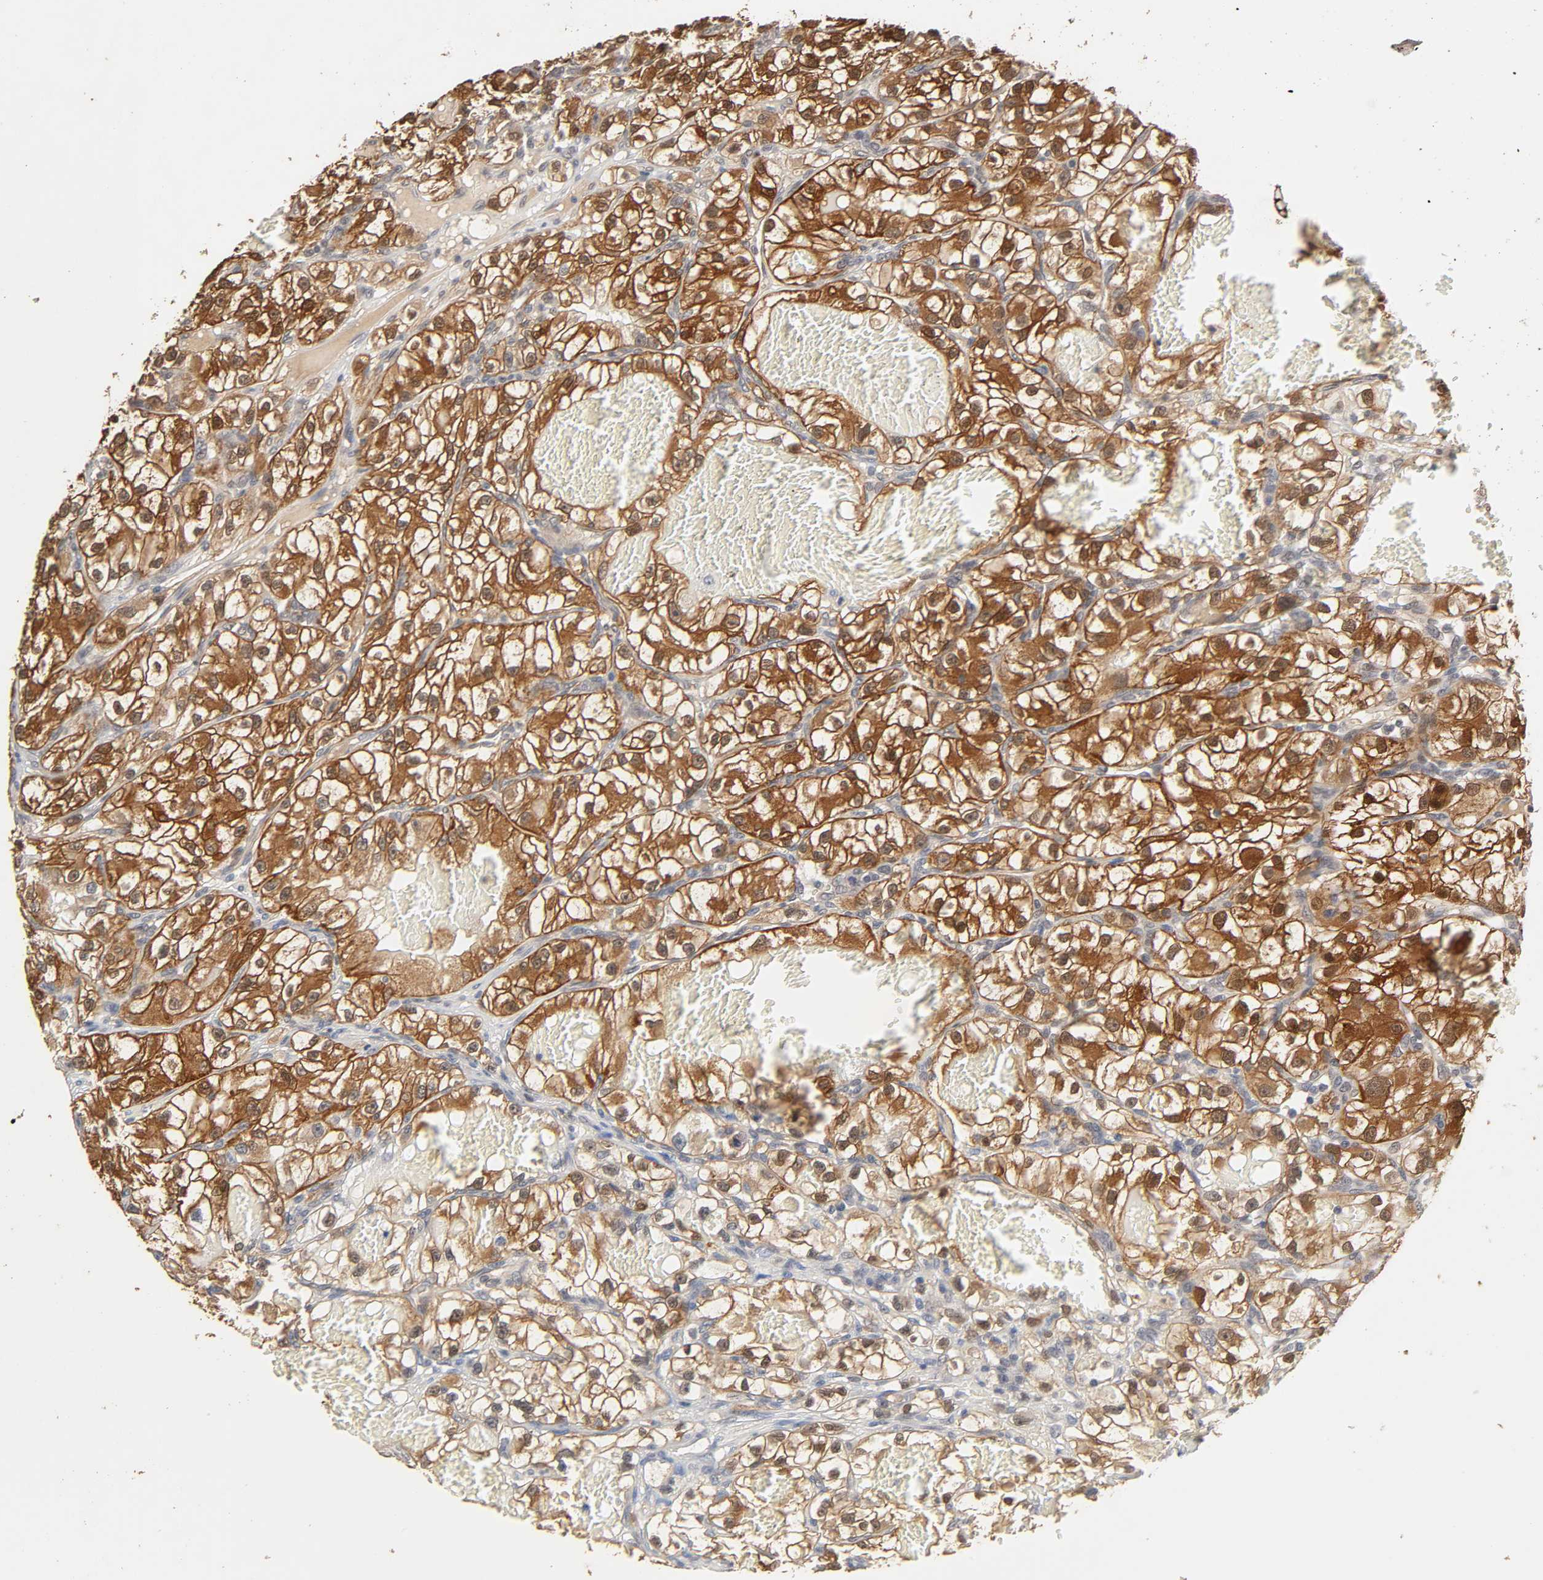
{"staining": {"intensity": "strong", "quantity": ">75%", "location": "cytoplasmic/membranous,nuclear"}, "tissue": "renal cancer", "cell_type": "Tumor cells", "image_type": "cancer", "snomed": [{"axis": "morphology", "description": "Adenocarcinoma, NOS"}, {"axis": "topography", "description": "Kidney"}], "caption": "Immunohistochemical staining of renal adenocarcinoma reveals high levels of strong cytoplasmic/membranous and nuclear protein expression in about >75% of tumor cells.", "gene": "HTR1E", "patient": {"sex": "female", "age": 57}}